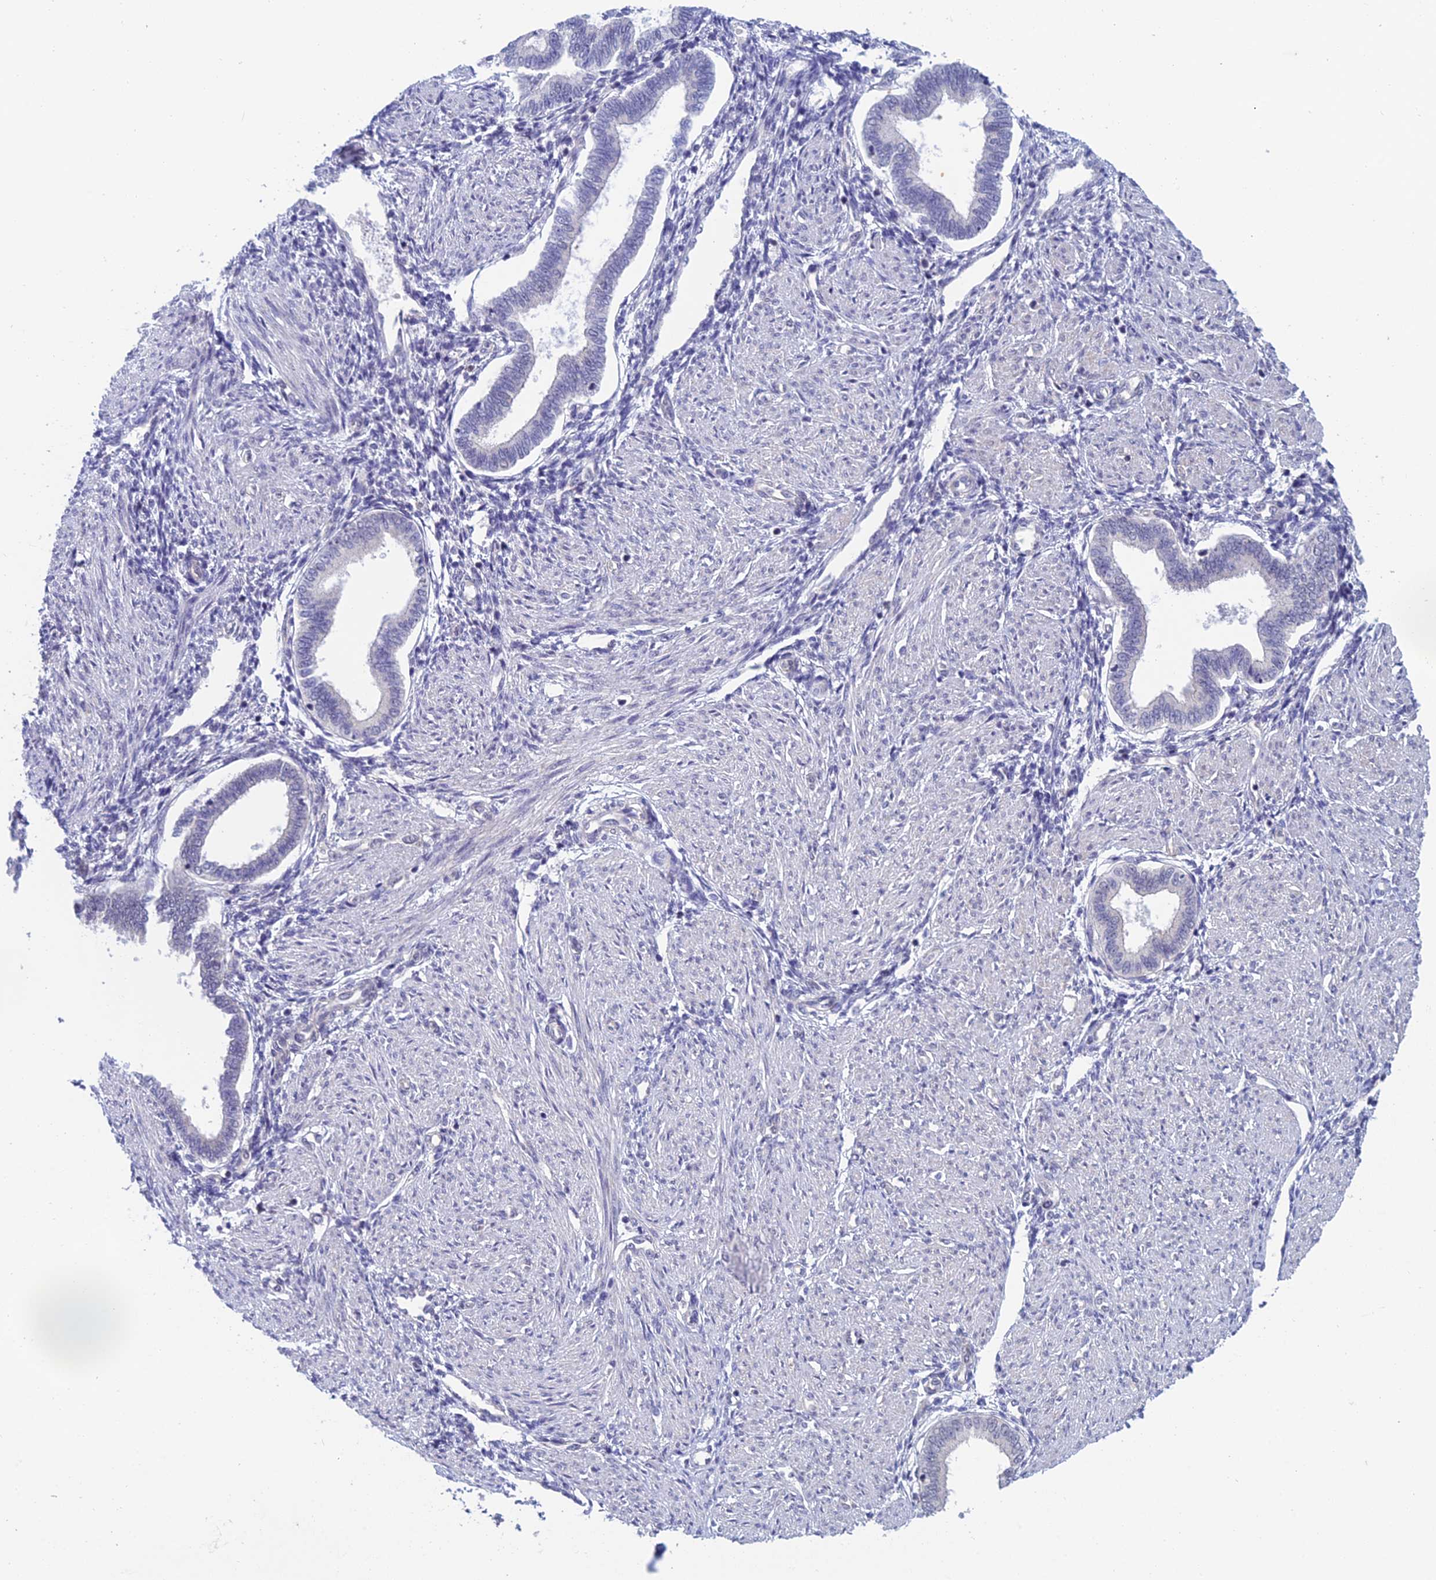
{"staining": {"intensity": "negative", "quantity": "none", "location": "none"}, "tissue": "endometrium", "cell_type": "Cells in endometrial stroma", "image_type": "normal", "snomed": [{"axis": "morphology", "description": "Normal tissue, NOS"}, {"axis": "topography", "description": "Endometrium"}], "caption": "Benign endometrium was stained to show a protein in brown. There is no significant positivity in cells in endometrial stroma. Nuclei are stained in blue.", "gene": "NABP2", "patient": {"sex": "female", "age": 53}}